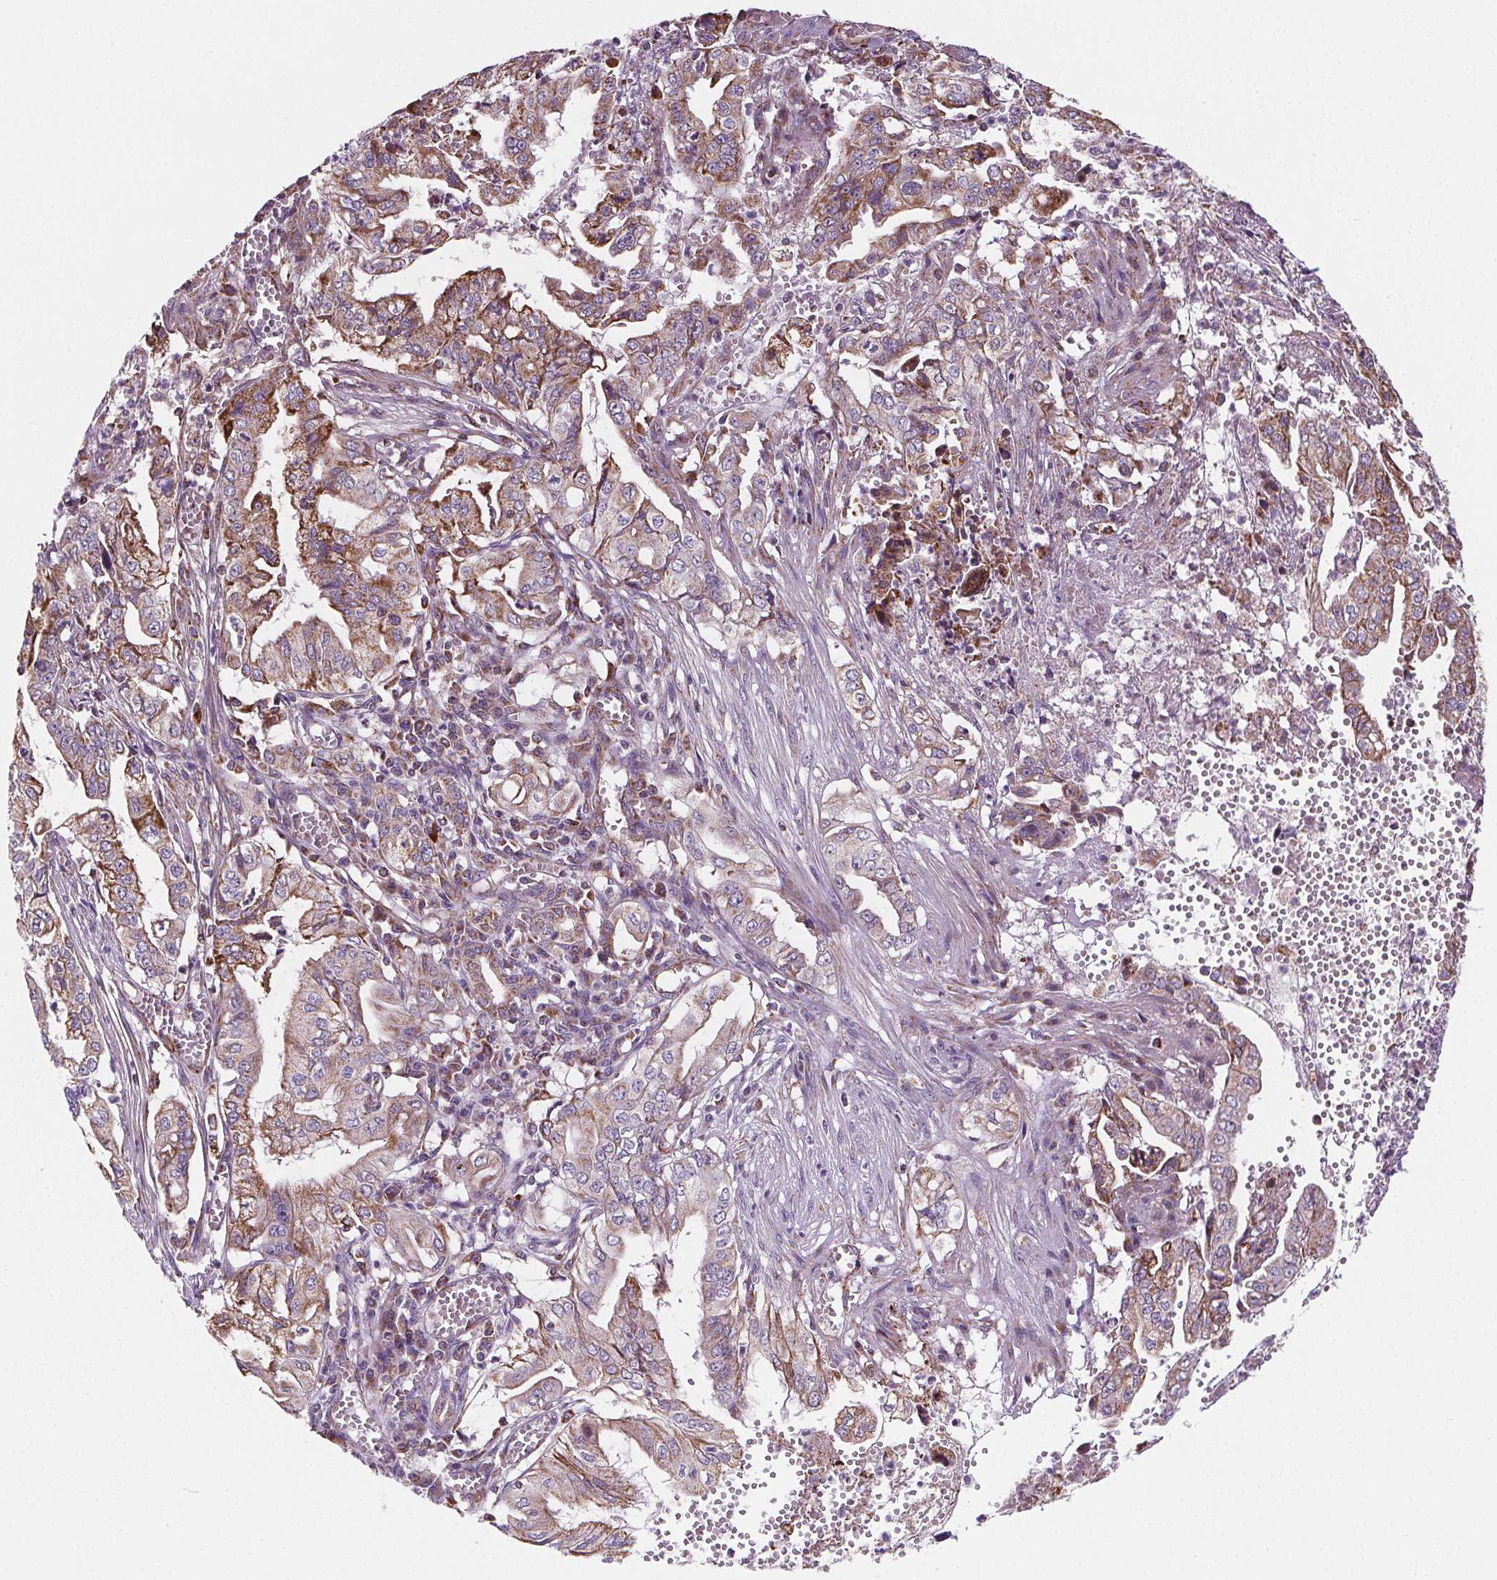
{"staining": {"intensity": "moderate", "quantity": "25%-75%", "location": "cytoplasmic/membranous"}, "tissue": "pancreatic cancer", "cell_type": "Tumor cells", "image_type": "cancer", "snomed": [{"axis": "morphology", "description": "Adenocarcinoma, NOS"}, {"axis": "topography", "description": "Pancreas"}], "caption": "Immunohistochemistry (IHC) staining of pancreatic cancer, which displays medium levels of moderate cytoplasmic/membranous expression in about 25%-75% of tumor cells indicating moderate cytoplasmic/membranous protein positivity. The staining was performed using DAB (brown) for protein detection and nuclei were counterstained in hematoxylin (blue).", "gene": "GOLT1B", "patient": {"sex": "male", "age": 68}}